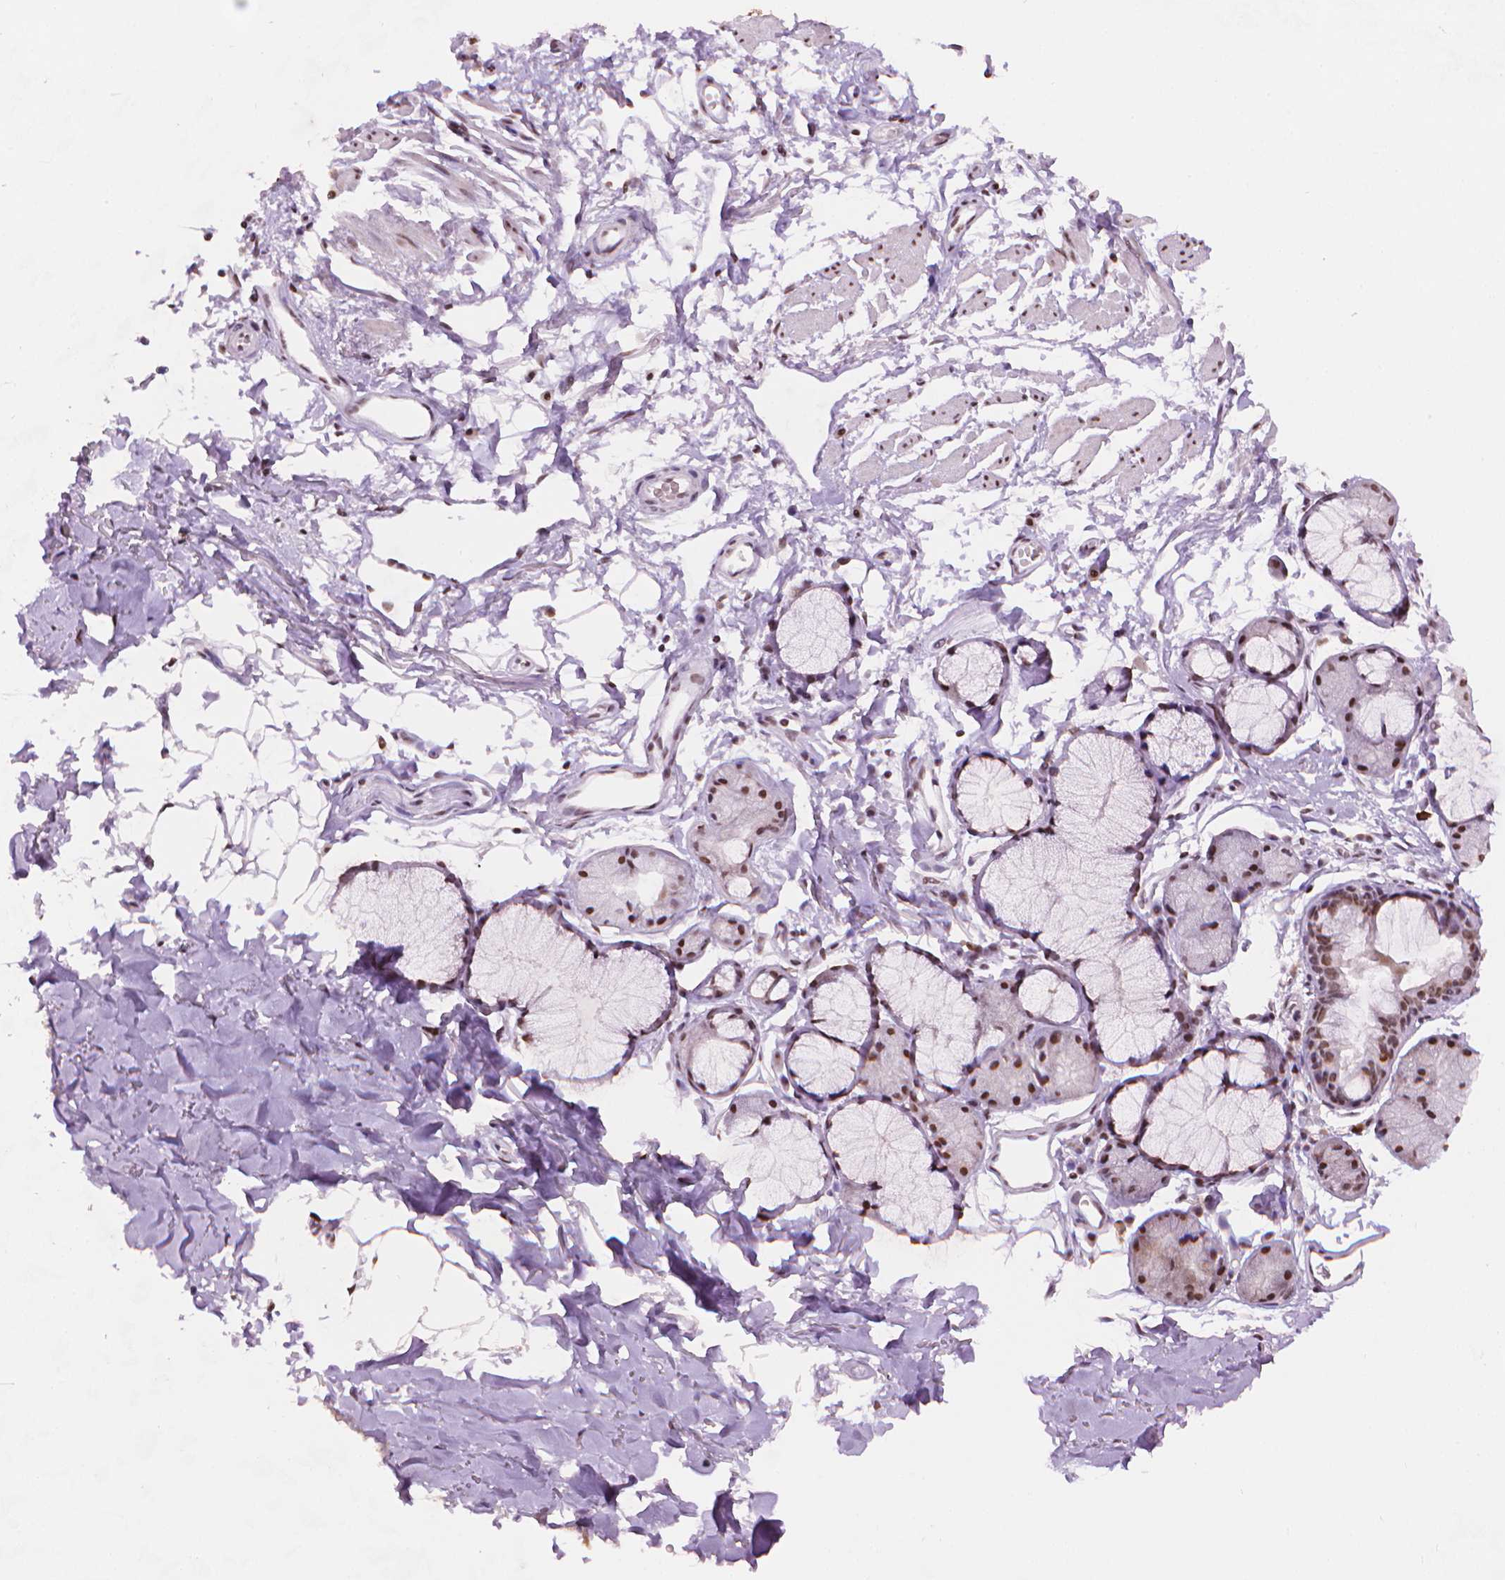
{"staining": {"intensity": "moderate", "quantity": "<25%", "location": "nuclear"}, "tissue": "adipose tissue", "cell_type": "Adipocytes", "image_type": "normal", "snomed": [{"axis": "morphology", "description": "Normal tissue, NOS"}, {"axis": "topography", "description": "Cartilage tissue"}, {"axis": "topography", "description": "Bronchus"}], "caption": "Protein analysis of benign adipose tissue demonstrates moderate nuclear positivity in about <25% of adipocytes.", "gene": "RPA4", "patient": {"sex": "female", "age": 79}}